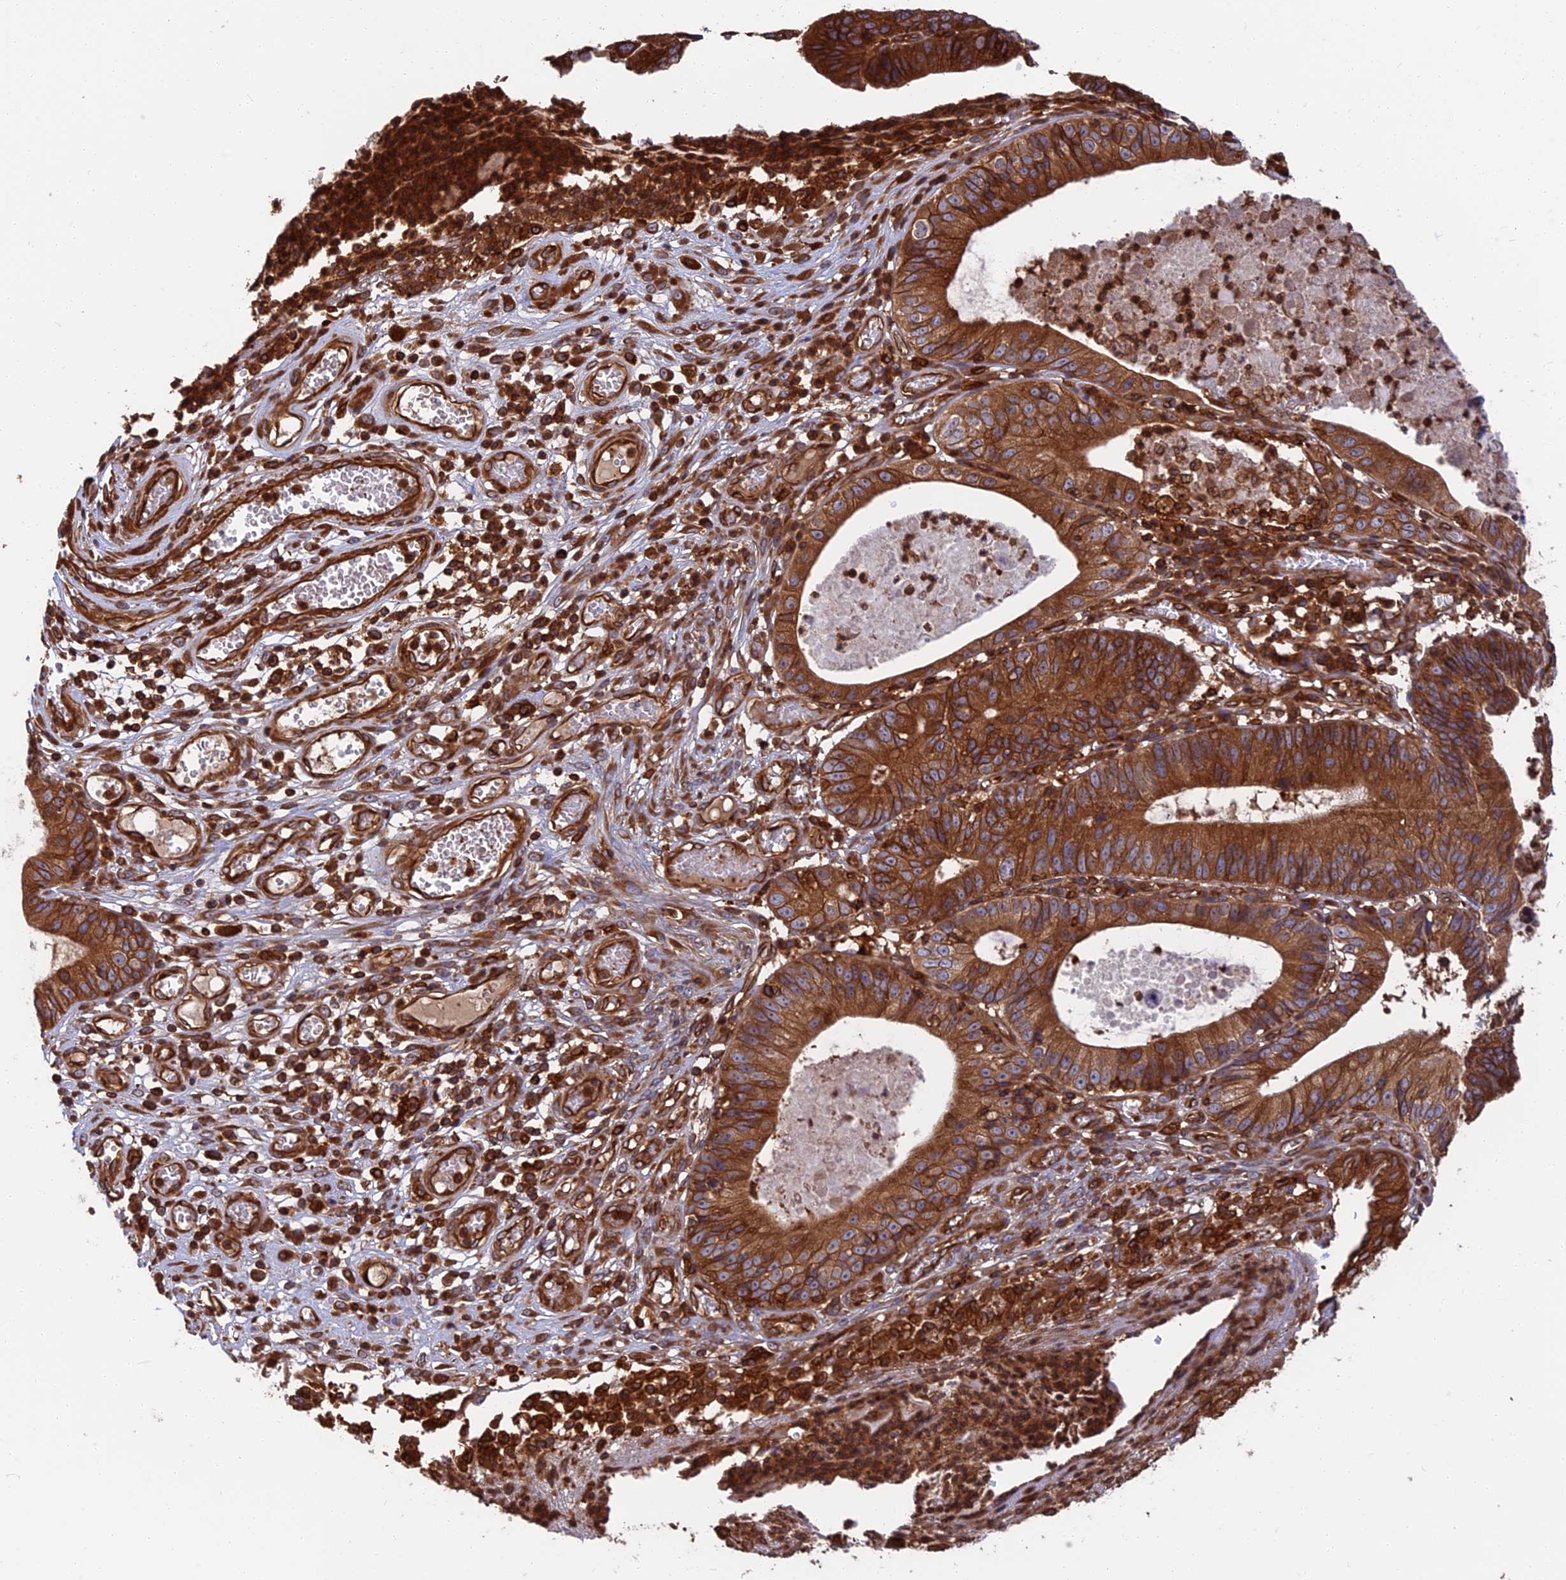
{"staining": {"intensity": "strong", "quantity": ">75%", "location": "cytoplasmic/membranous"}, "tissue": "stomach cancer", "cell_type": "Tumor cells", "image_type": "cancer", "snomed": [{"axis": "morphology", "description": "Adenocarcinoma, NOS"}, {"axis": "topography", "description": "Stomach"}], "caption": "Immunohistochemistry (IHC) (DAB) staining of human adenocarcinoma (stomach) exhibits strong cytoplasmic/membranous protein staining in about >75% of tumor cells.", "gene": "WDR1", "patient": {"sex": "male", "age": 59}}